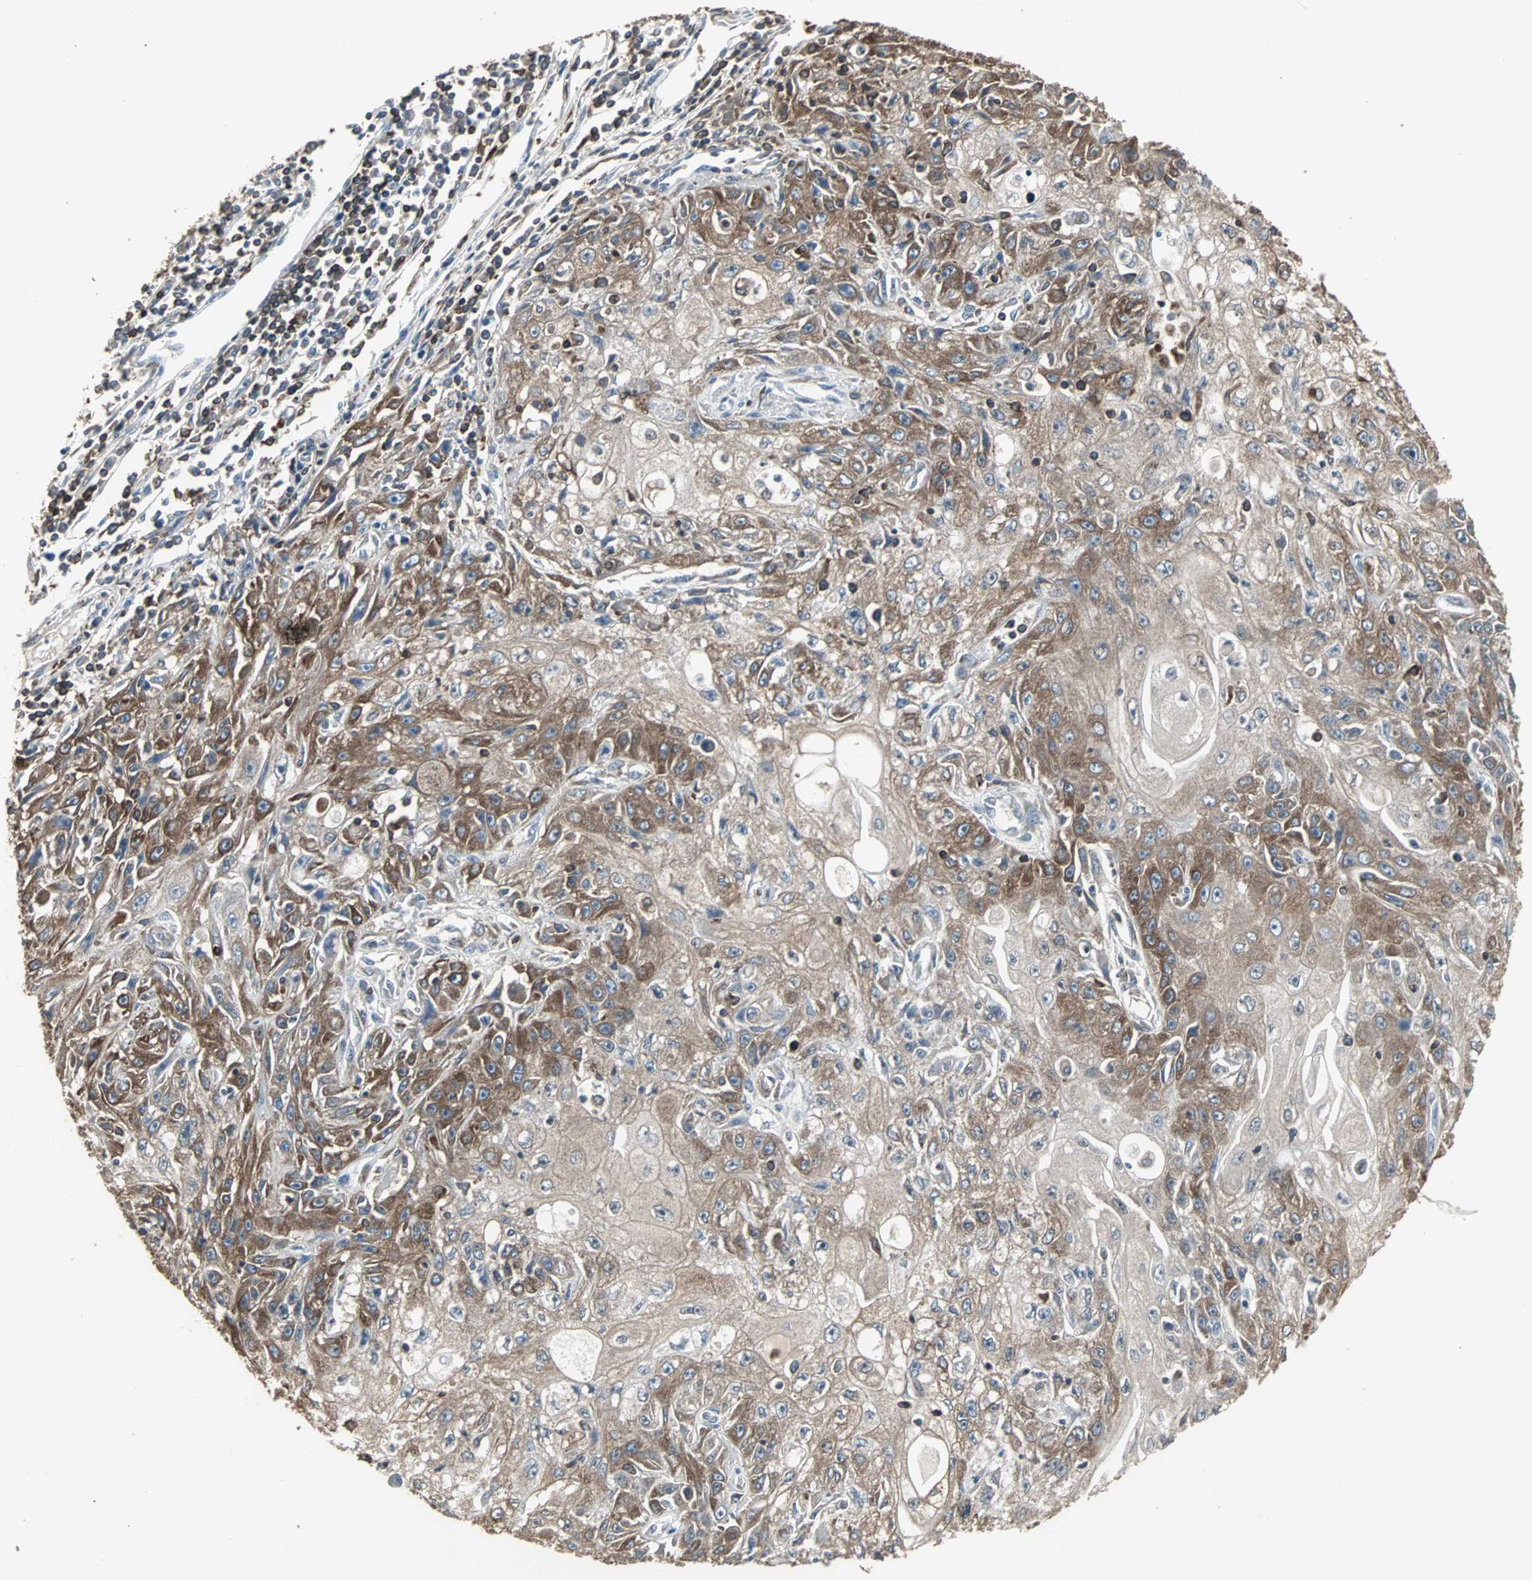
{"staining": {"intensity": "strong", "quantity": ">75%", "location": "cytoplasmic/membranous"}, "tissue": "skin cancer", "cell_type": "Tumor cells", "image_type": "cancer", "snomed": [{"axis": "morphology", "description": "Squamous cell carcinoma, NOS"}, {"axis": "topography", "description": "Skin"}], "caption": "Protein analysis of skin cancer tissue reveals strong cytoplasmic/membranous staining in approximately >75% of tumor cells.", "gene": "LRRFIP1", "patient": {"sex": "male", "age": 75}}